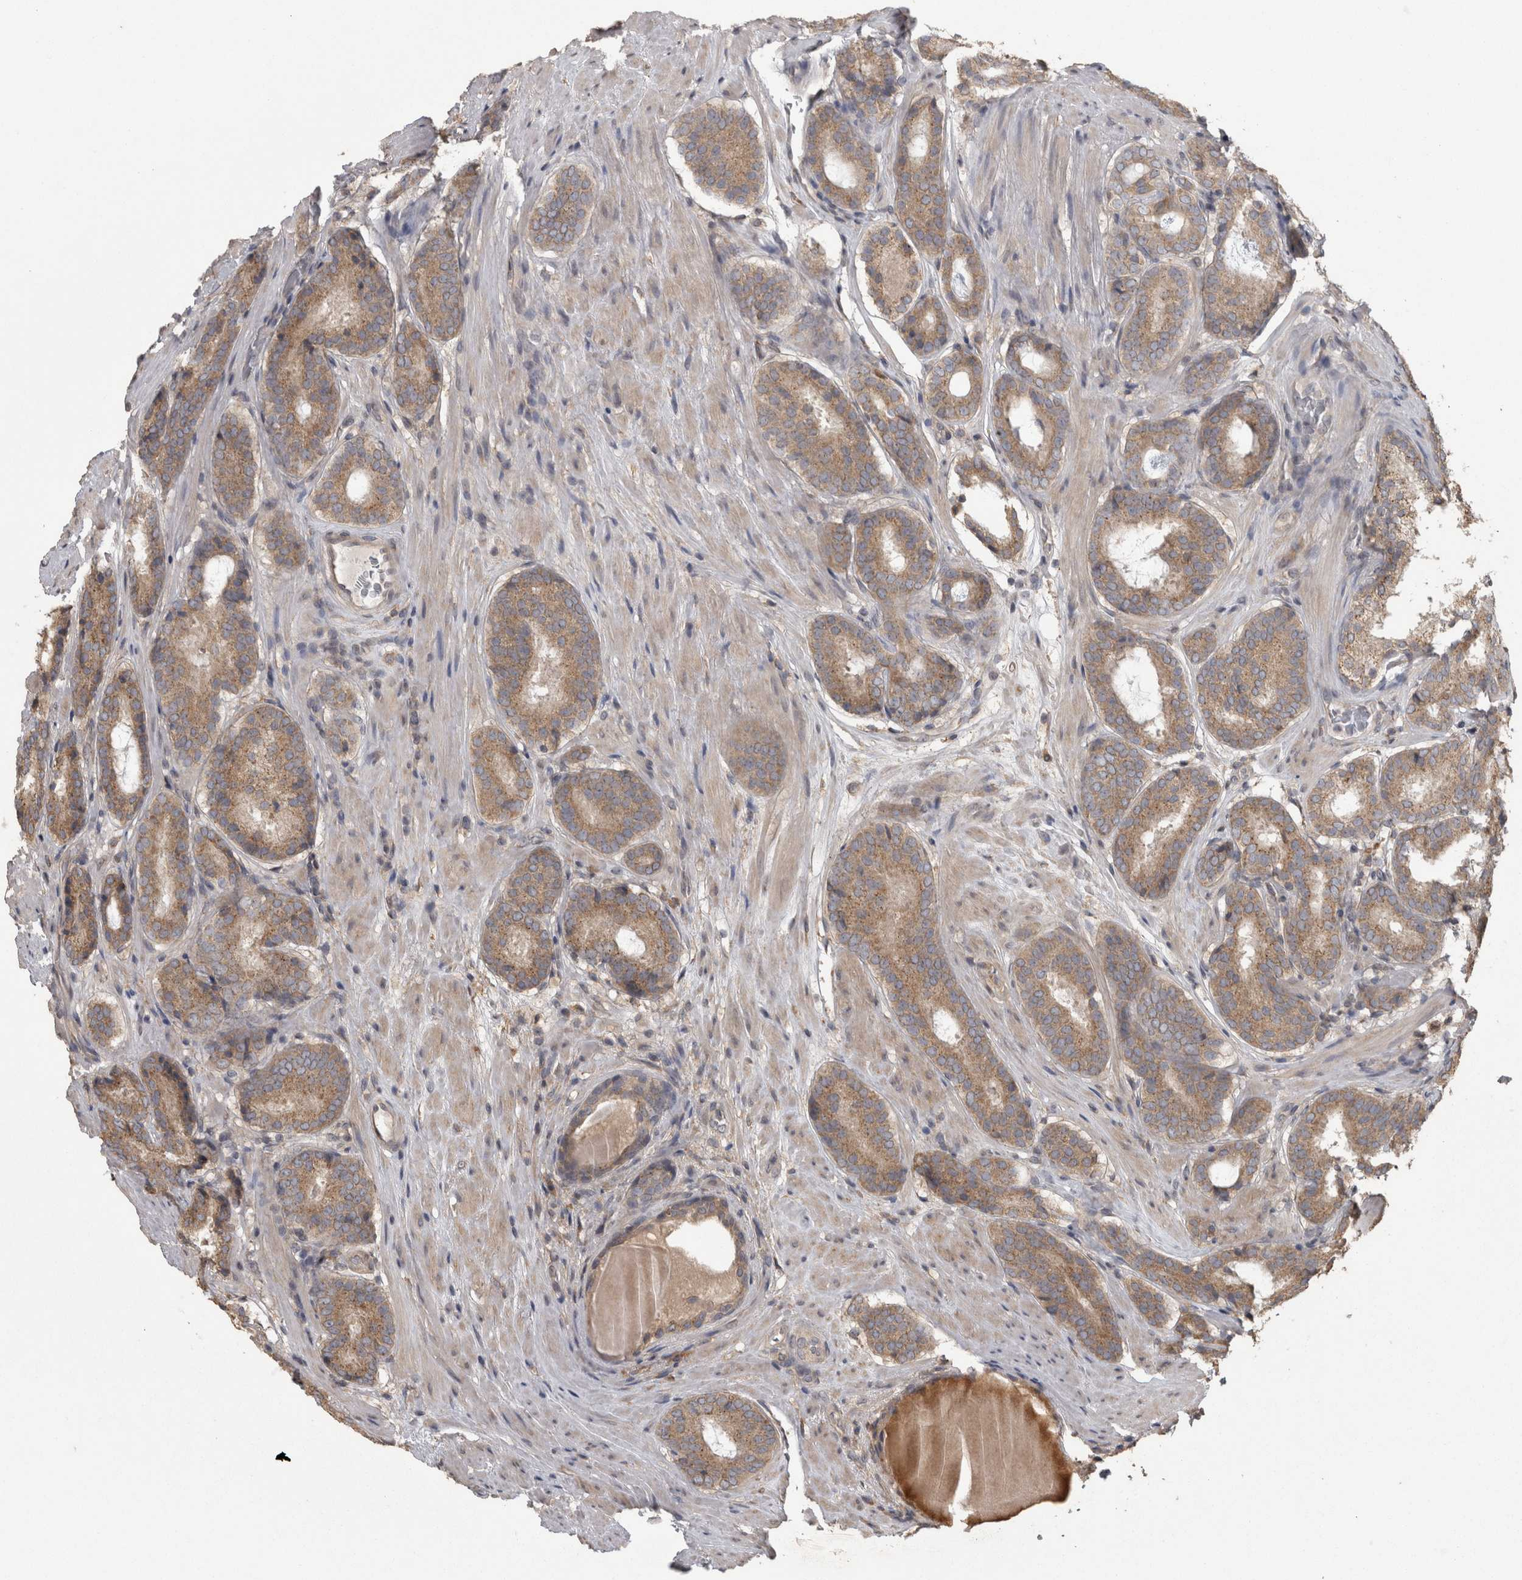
{"staining": {"intensity": "weak", "quantity": ">75%", "location": "cytoplasmic/membranous"}, "tissue": "prostate cancer", "cell_type": "Tumor cells", "image_type": "cancer", "snomed": [{"axis": "morphology", "description": "Adenocarcinoma, Low grade"}, {"axis": "topography", "description": "Prostate"}], "caption": "High-power microscopy captured an IHC photomicrograph of prostate adenocarcinoma (low-grade), revealing weak cytoplasmic/membranous staining in about >75% of tumor cells.", "gene": "RAB29", "patient": {"sex": "male", "age": 69}}